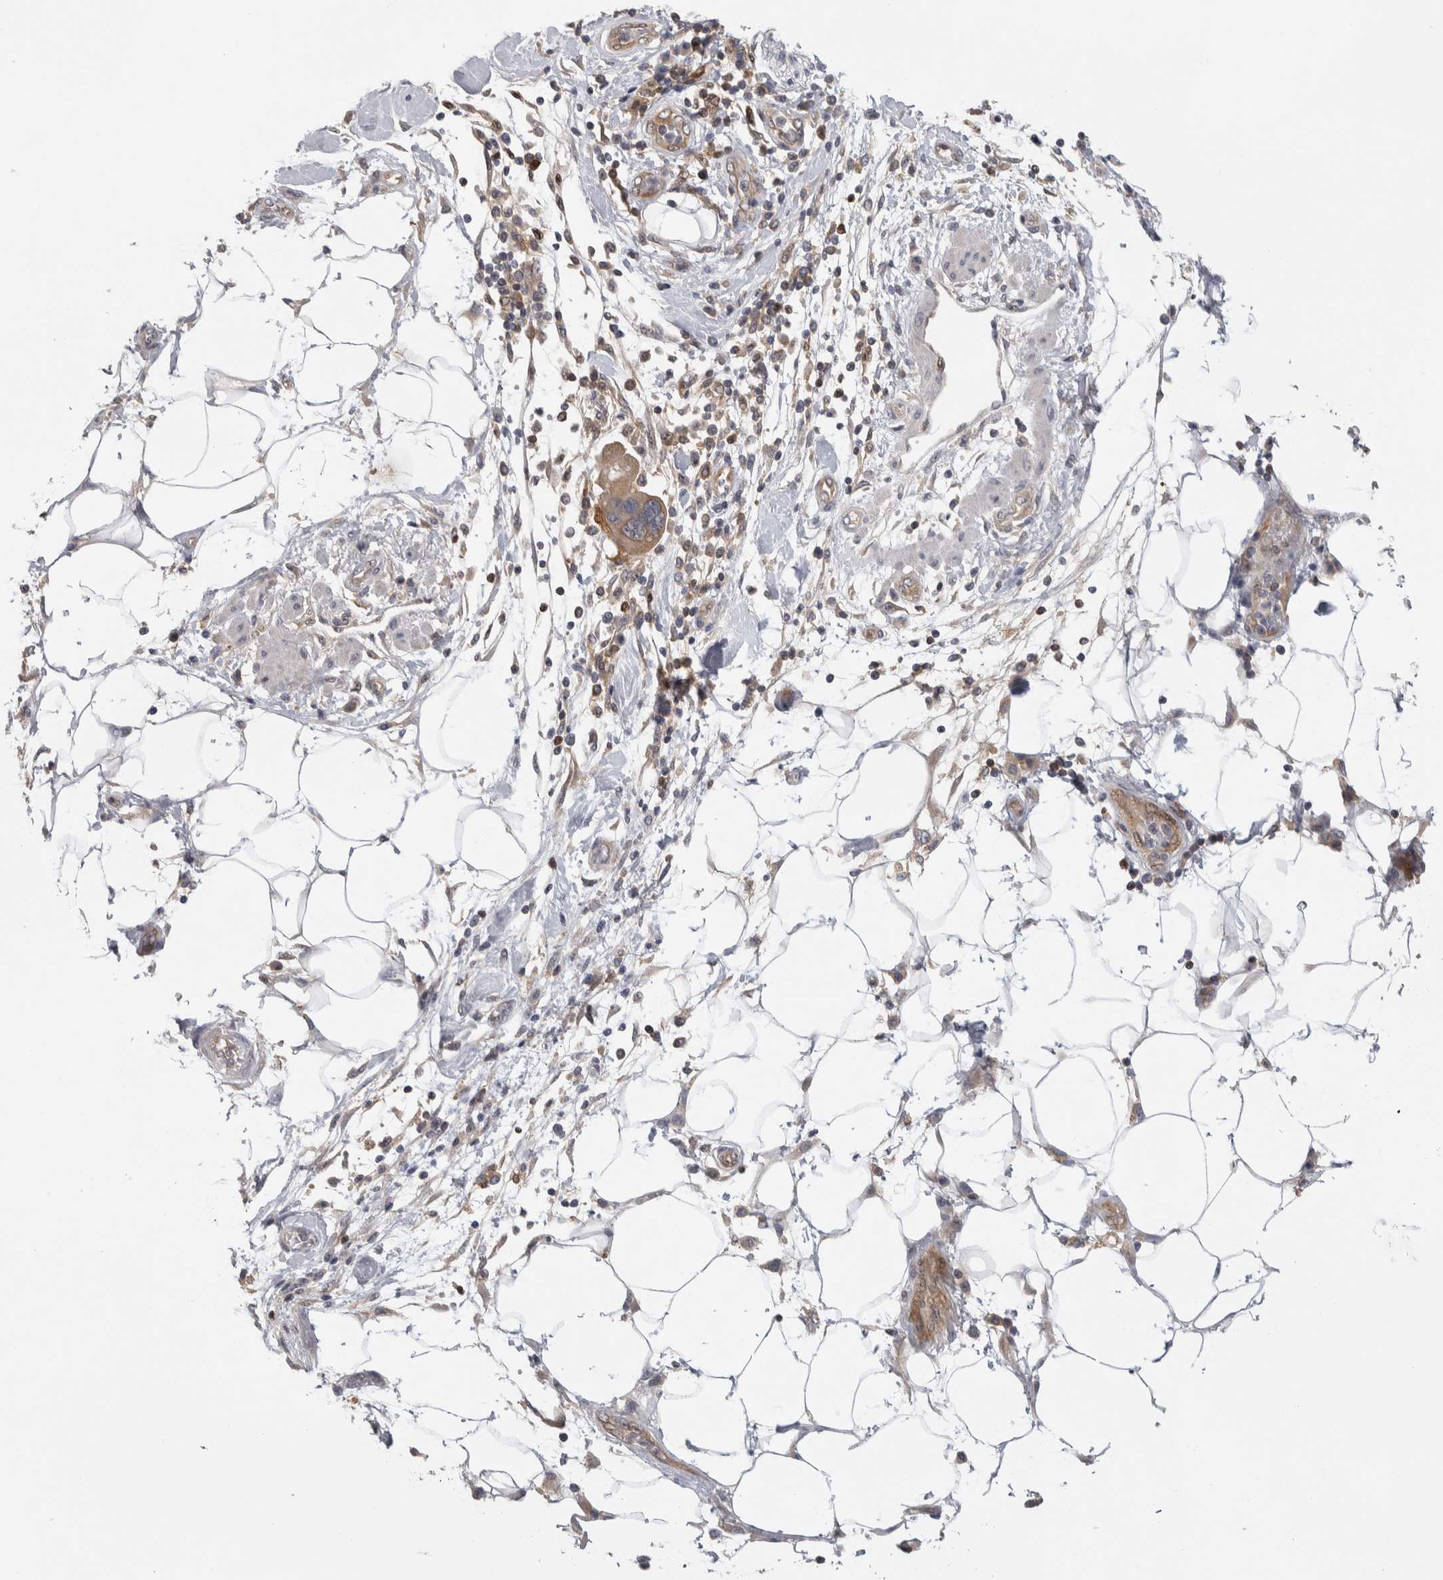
{"staining": {"intensity": "moderate", "quantity": ">75%", "location": "cytoplasmic/membranous"}, "tissue": "pancreatic cancer", "cell_type": "Tumor cells", "image_type": "cancer", "snomed": [{"axis": "morphology", "description": "Normal tissue, NOS"}, {"axis": "morphology", "description": "Adenocarcinoma, NOS"}, {"axis": "topography", "description": "Pancreas"}], "caption": "Human pancreatic adenocarcinoma stained for a protein (brown) exhibits moderate cytoplasmic/membranous positive positivity in about >75% of tumor cells.", "gene": "NFKB2", "patient": {"sex": "female", "age": 71}}